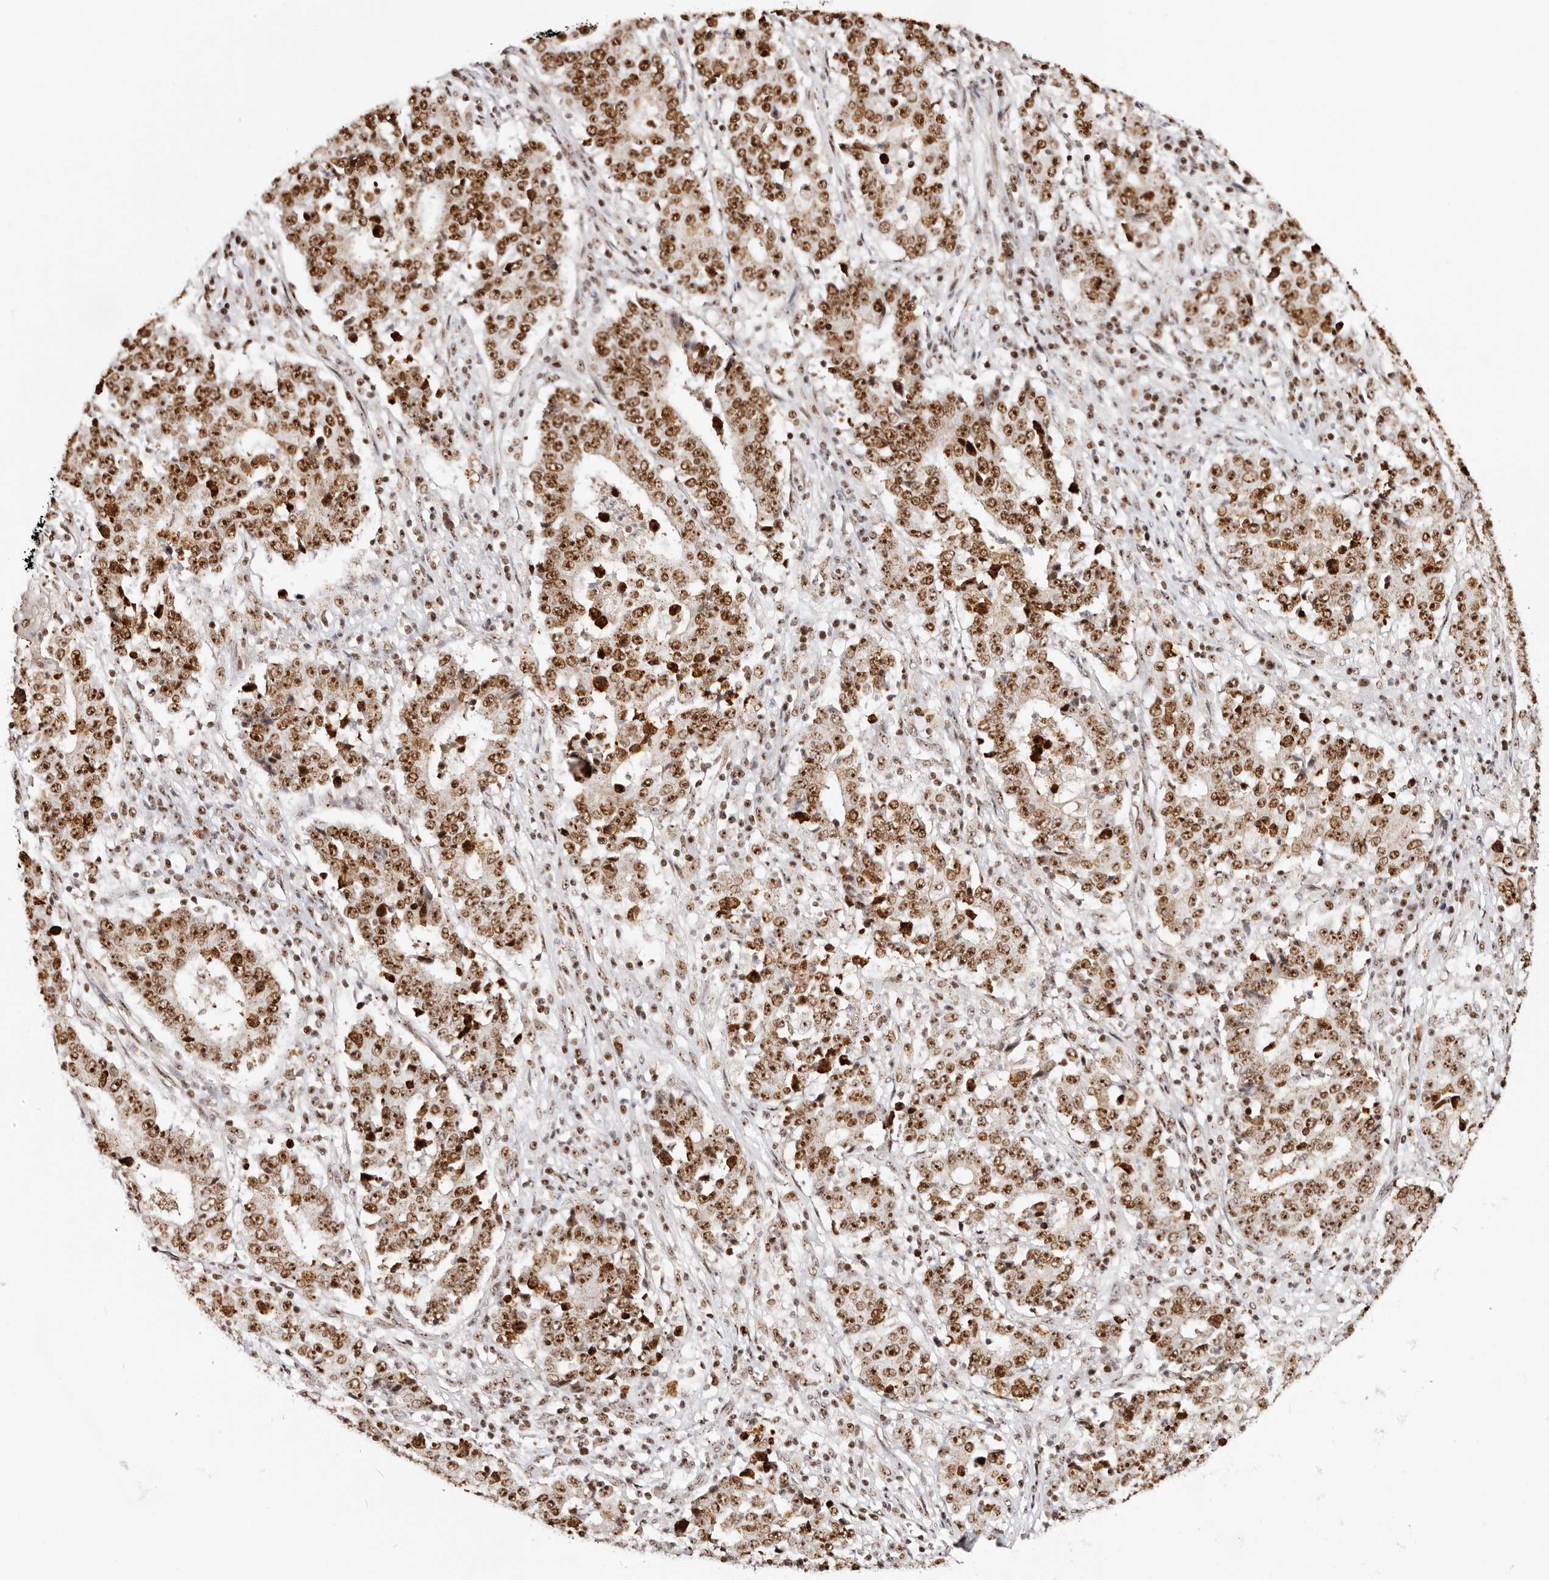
{"staining": {"intensity": "strong", "quantity": ">75%", "location": "nuclear"}, "tissue": "stomach cancer", "cell_type": "Tumor cells", "image_type": "cancer", "snomed": [{"axis": "morphology", "description": "Adenocarcinoma, NOS"}, {"axis": "topography", "description": "Stomach"}], "caption": "Protein expression analysis of human adenocarcinoma (stomach) reveals strong nuclear staining in about >75% of tumor cells. (Stains: DAB in brown, nuclei in blue, Microscopy: brightfield microscopy at high magnification).", "gene": "IQGAP3", "patient": {"sex": "male", "age": 59}}